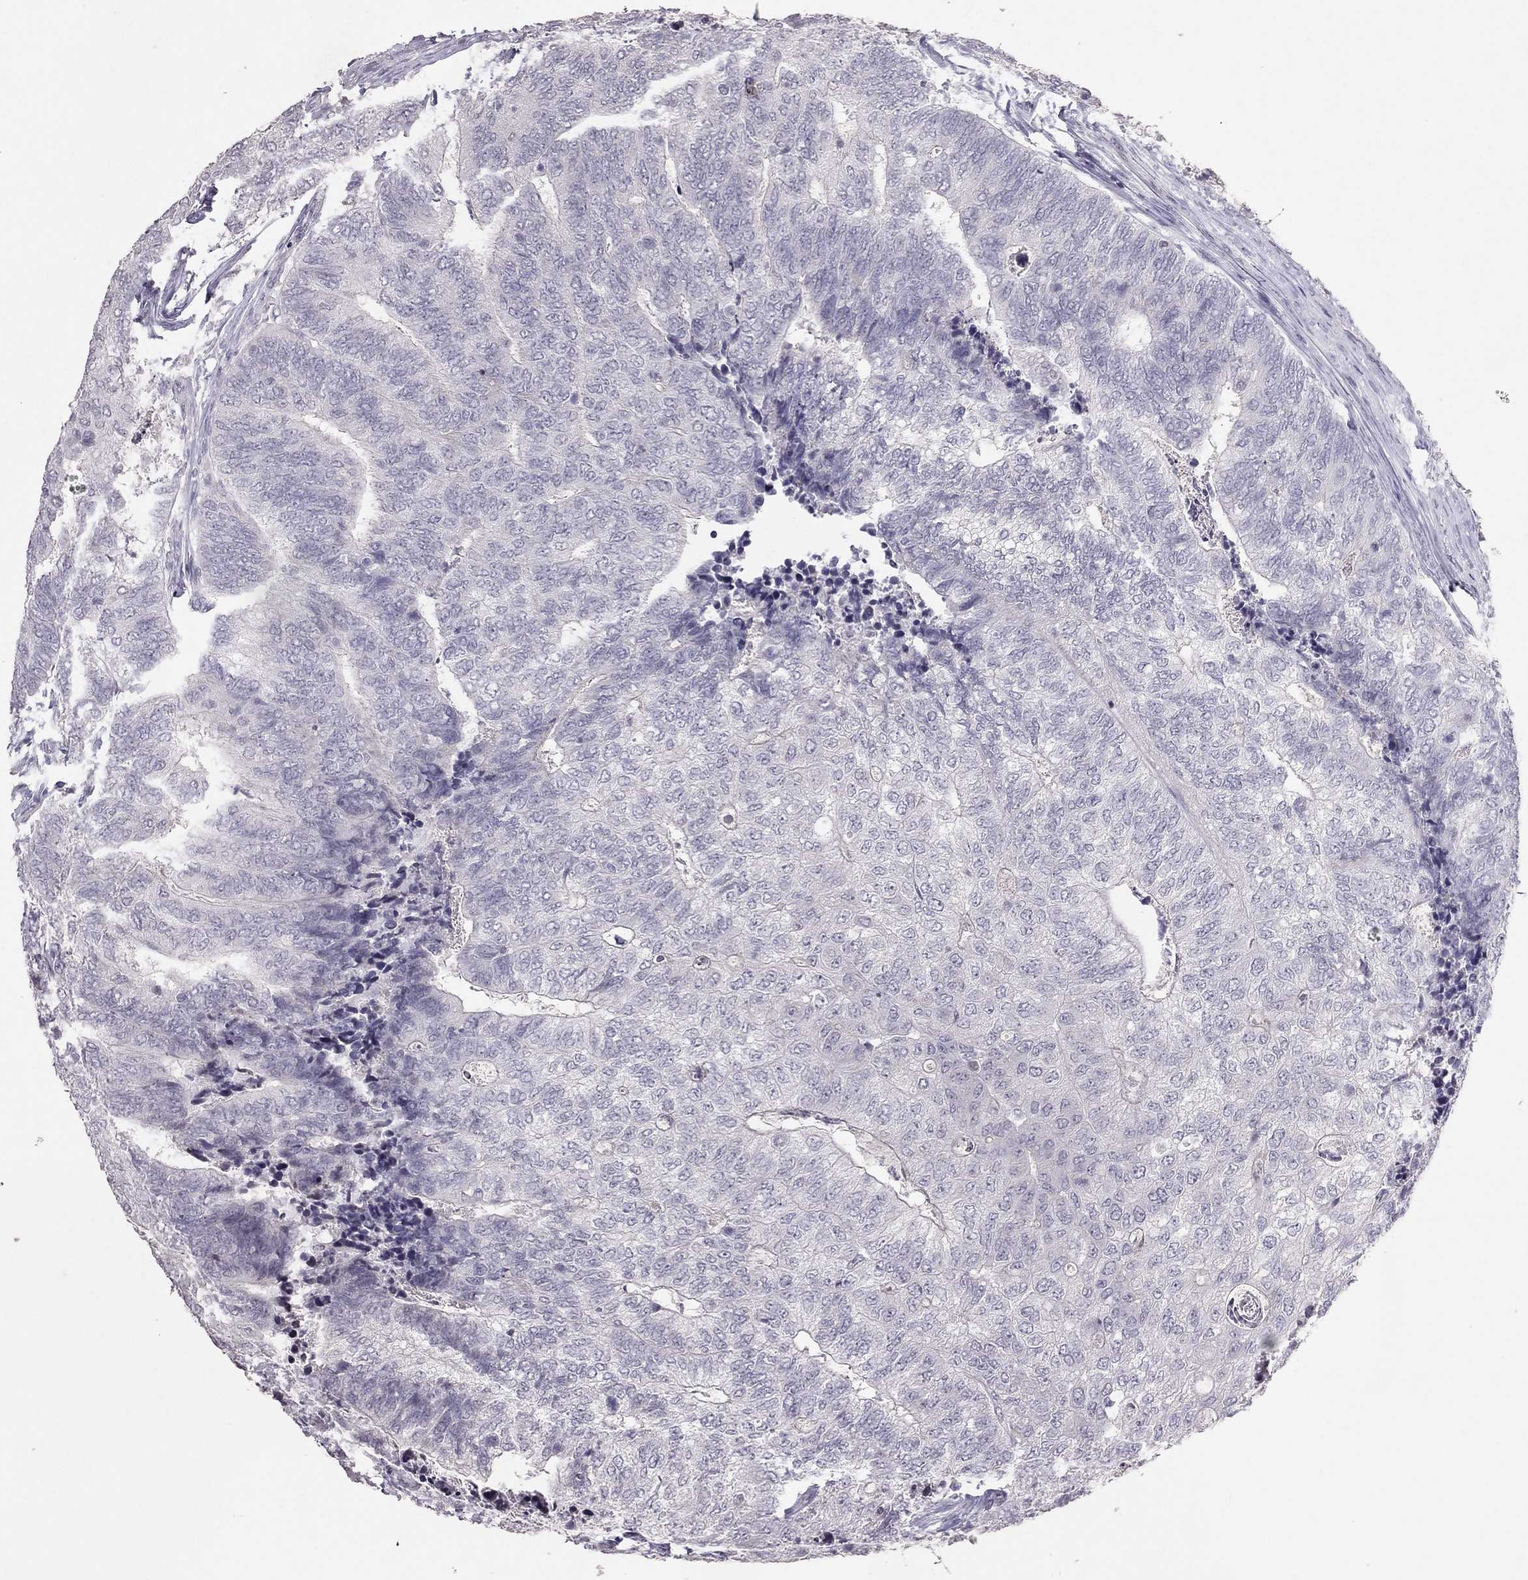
{"staining": {"intensity": "negative", "quantity": "none", "location": "none"}, "tissue": "colorectal cancer", "cell_type": "Tumor cells", "image_type": "cancer", "snomed": [{"axis": "morphology", "description": "Adenocarcinoma, NOS"}, {"axis": "topography", "description": "Colon"}], "caption": "Immunohistochemistry of colorectal cancer (adenocarcinoma) exhibits no staining in tumor cells. (DAB immunohistochemistry with hematoxylin counter stain).", "gene": "TSHB", "patient": {"sex": "female", "age": 67}}